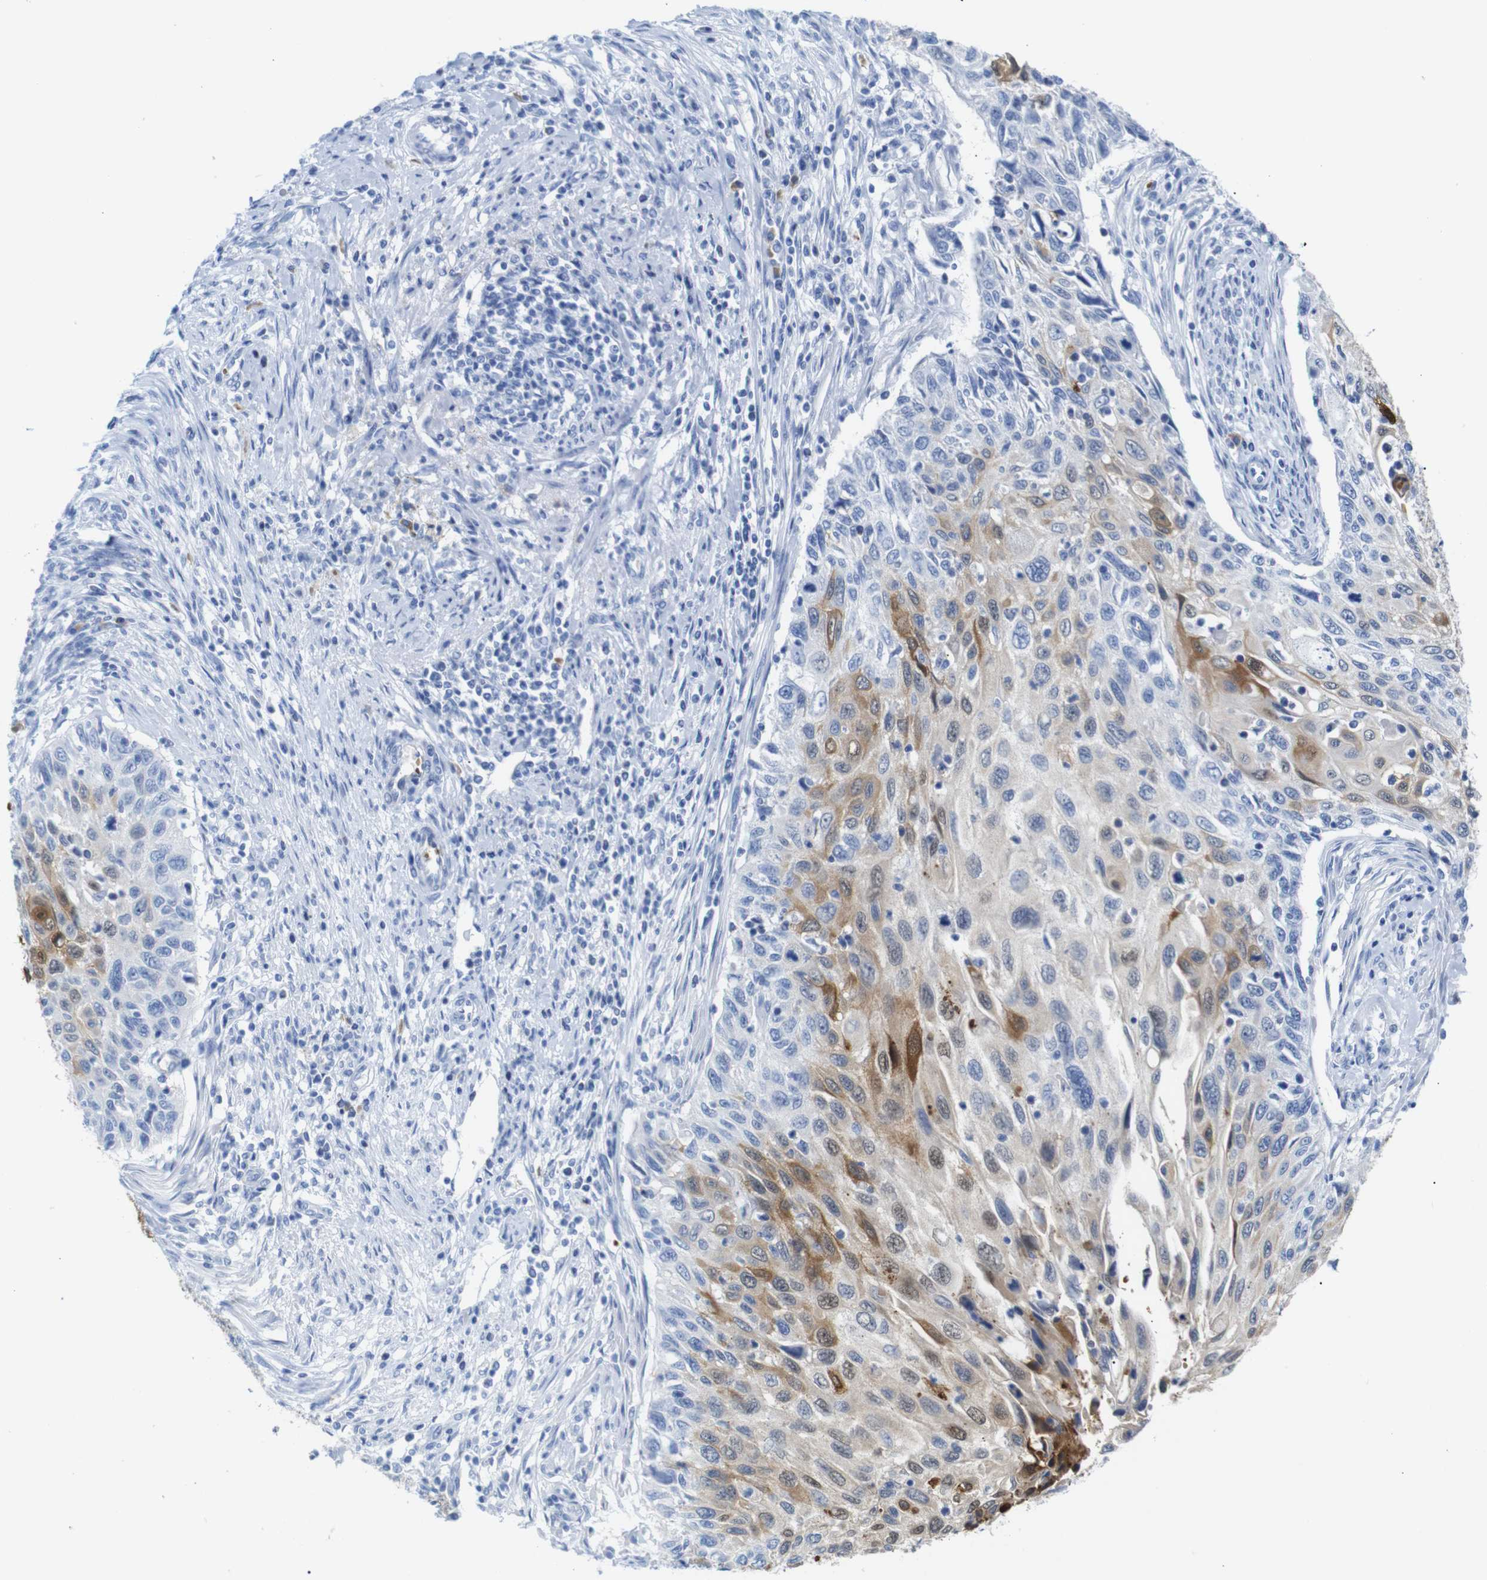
{"staining": {"intensity": "moderate", "quantity": "25%-75%", "location": "cytoplasmic/membranous"}, "tissue": "cervical cancer", "cell_type": "Tumor cells", "image_type": "cancer", "snomed": [{"axis": "morphology", "description": "Squamous cell carcinoma, NOS"}, {"axis": "topography", "description": "Cervix"}], "caption": "Protein analysis of cervical squamous cell carcinoma tissue shows moderate cytoplasmic/membranous staining in approximately 25%-75% of tumor cells. (DAB (3,3'-diaminobenzidine) = brown stain, brightfield microscopy at high magnification).", "gene": "ERVMER34-1", "patient": {"sex": "female", "age": 70}}